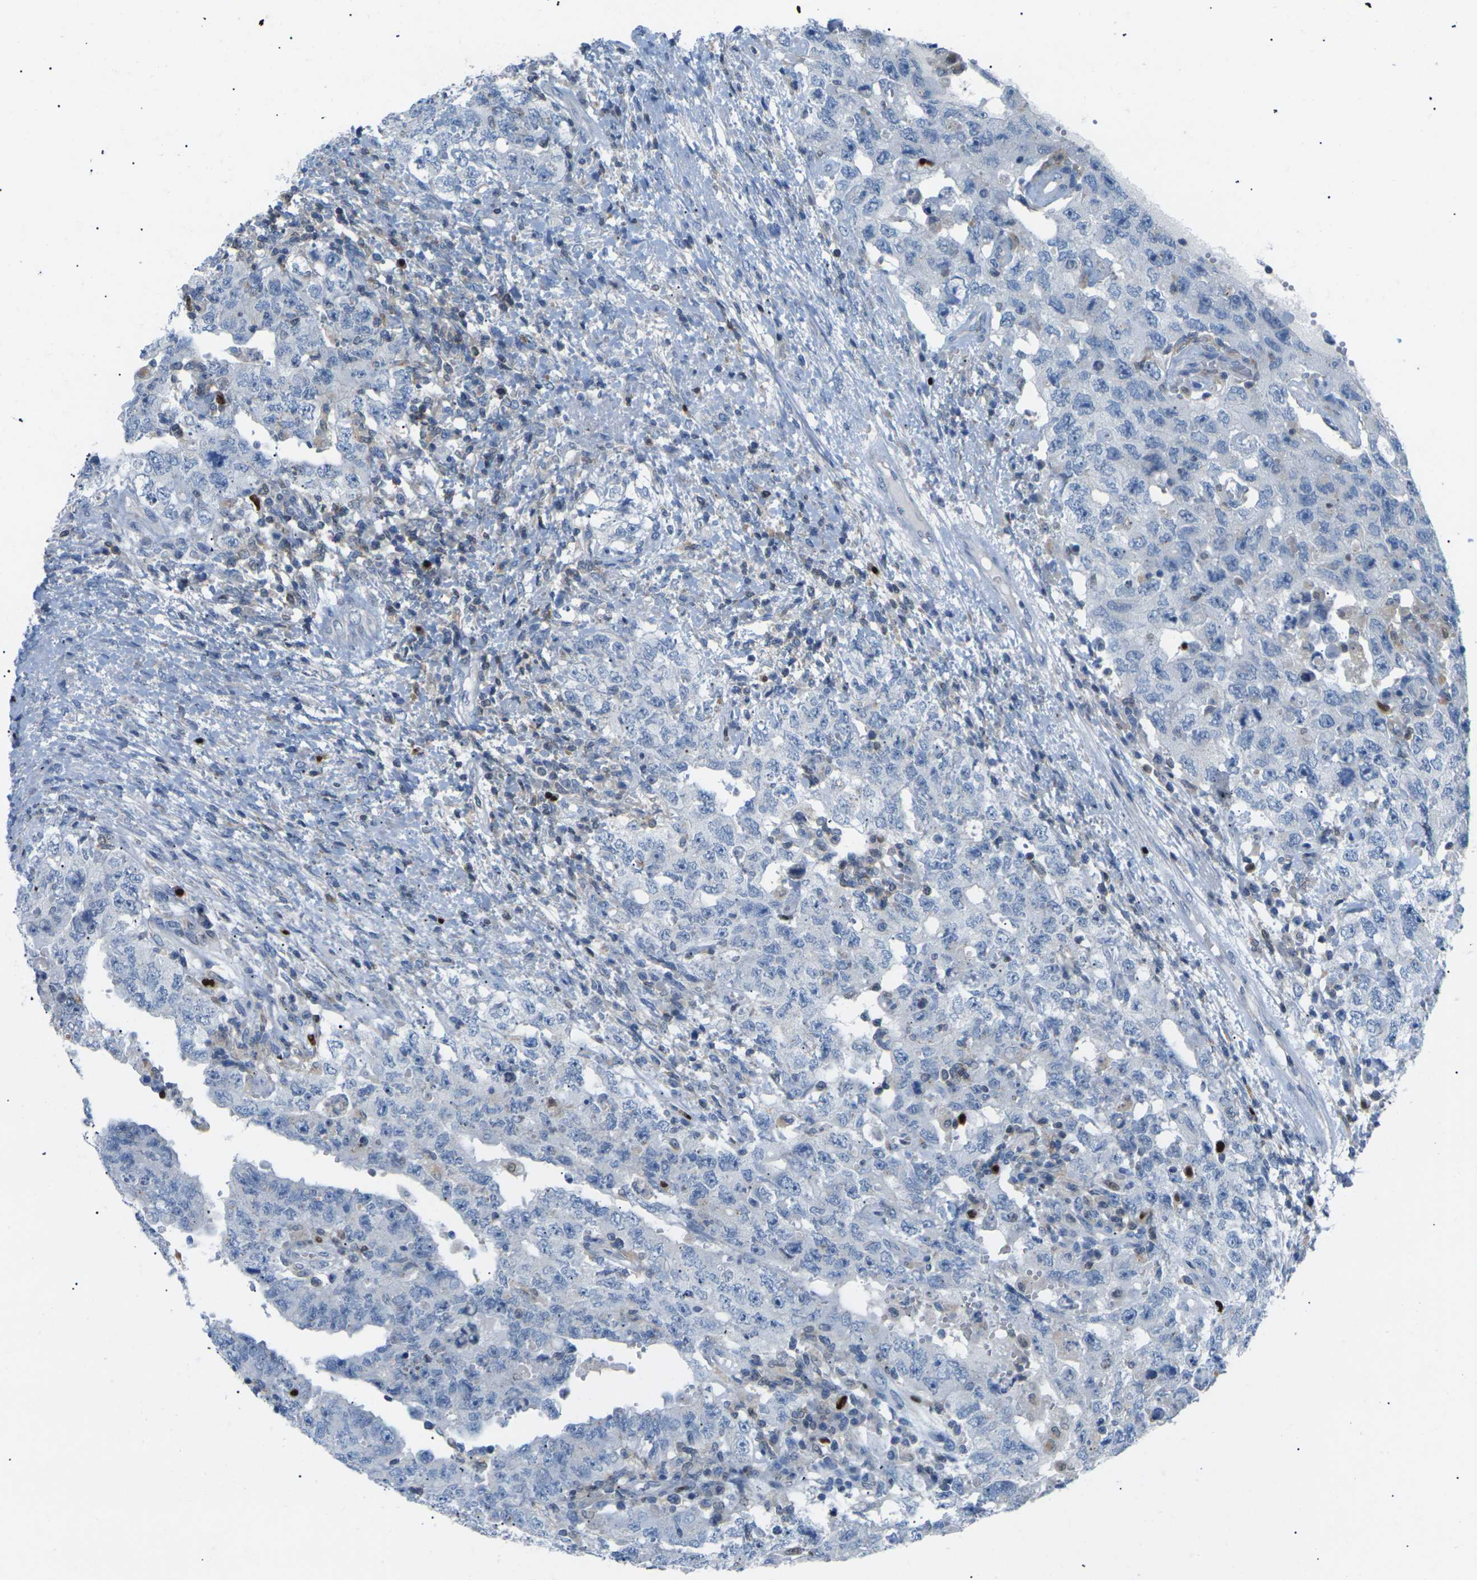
{"staining": {"intensity": "negative", "quantity": "none", "location": "none"}, "tissue": "testis cancer", "cell_type": "Tumor cells", "image_type": "cancer", "snomed": [{"axis": "morphology", "description": "Carcinoma, Embryonal, NOS"}, {"axis": "topography", "description": "Testis"}], "caption": "The image displays no staining of tumor cells in testis embryonal carcinoma. The staining is performed using DAB brown chromogen with nuclei counter-stained in using hematoxylin.", "gene": "RPS6KA3", "patient": {"sex": "male", "age": 26}}